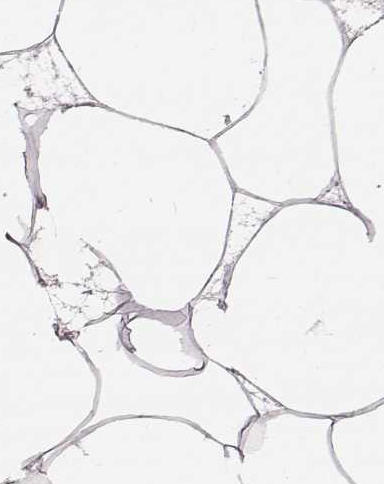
{"staining": {"intensity": "negative", "quantity": "none", "location": "none"}, "tissue": "breast", "cell_type": "Adipocytes", "image_type": "normal", "snomed": [{"axis": "morphology", "description": "Normal tissue, NOS"}, {"axis": "topography", "description": "Breast"}], "caption": "The photomicrograph demonstrates no staining of adipocytes in benign breast.", "gene": "IQCG", "patient": {"sex": "female", "age": 45}}